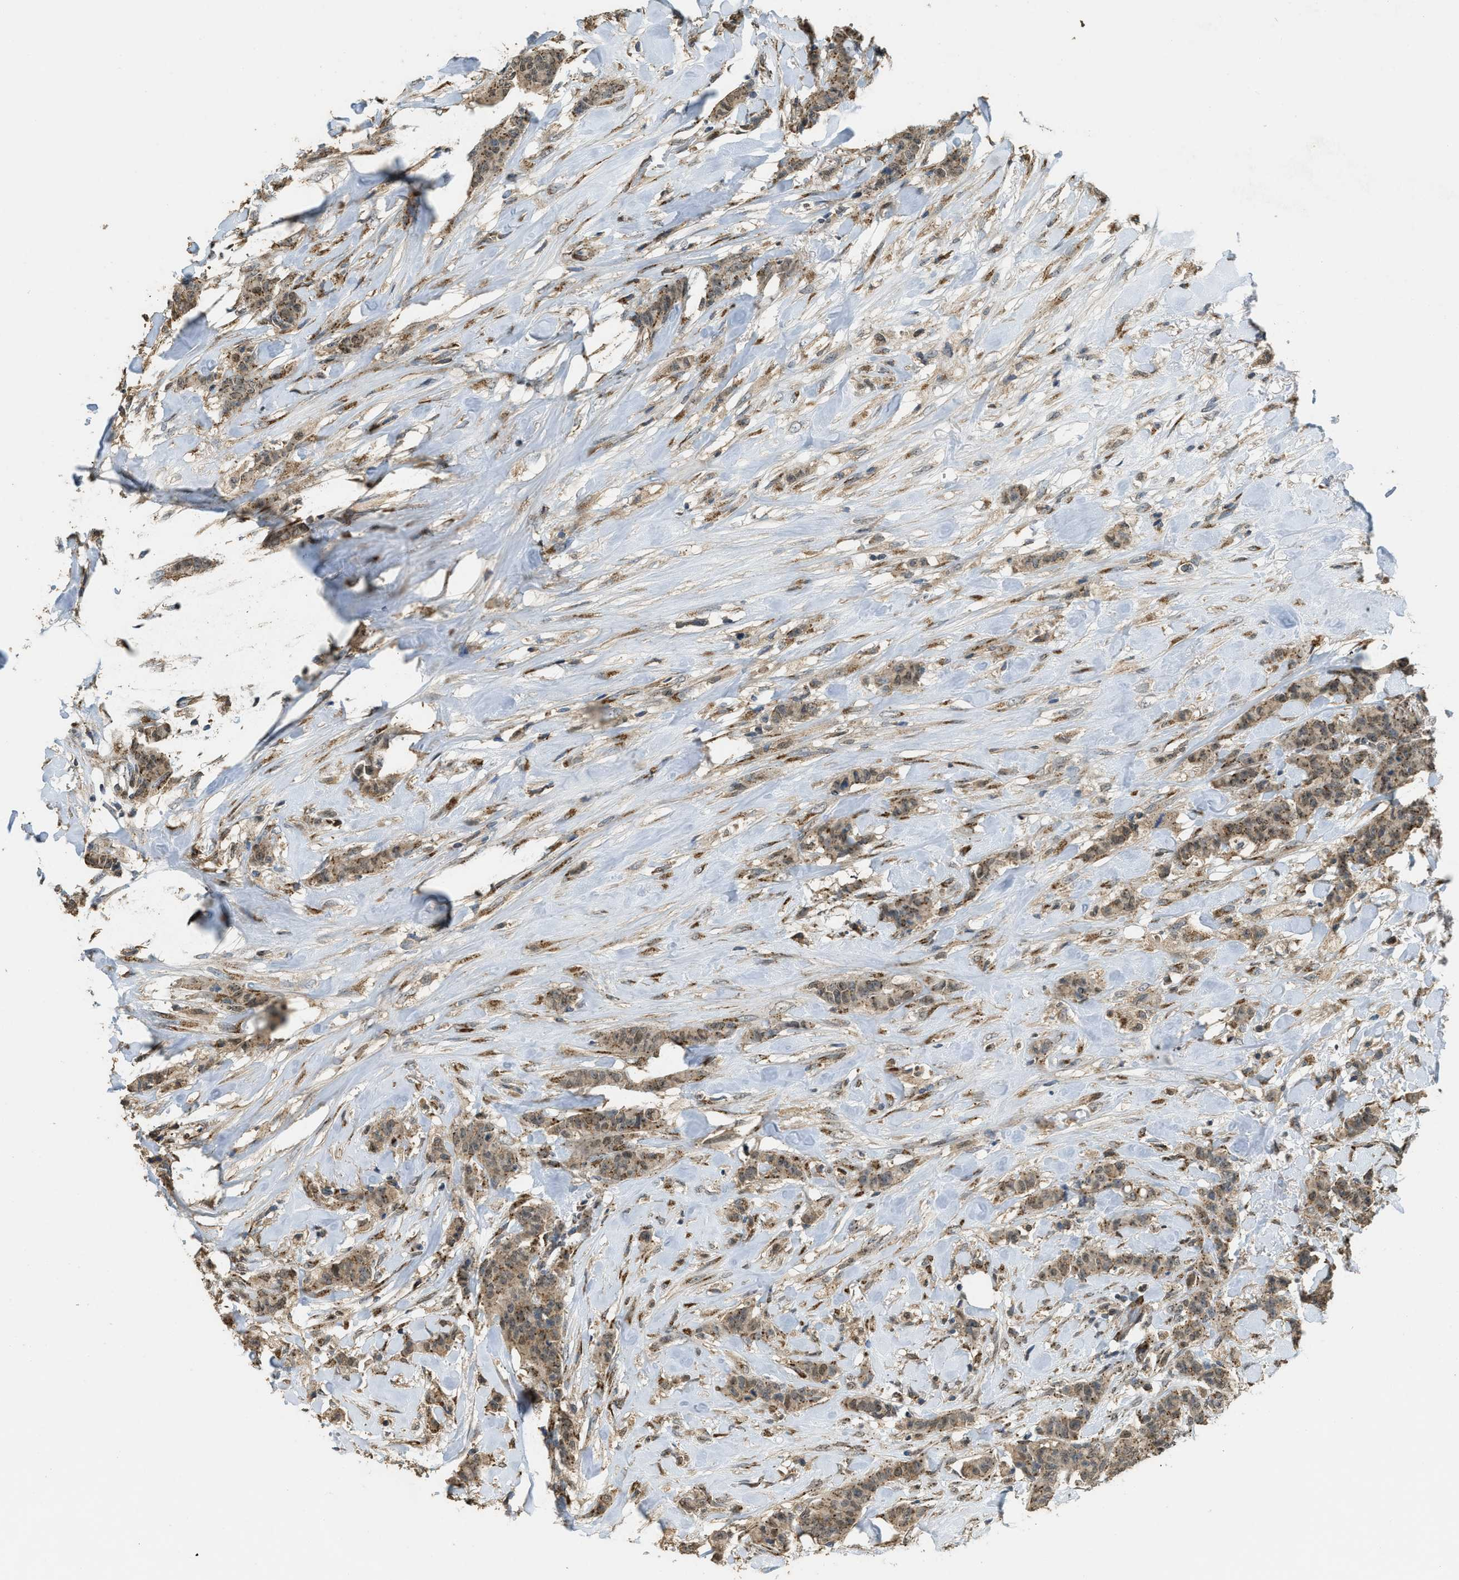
{"staining": {"intensity": "moderate", "quantity": ">75%", "location": "cytoplasmic/membranous"}, "tissue": "breast cancer", "cell_type": "Tumor cells", "image_type": "cancer", "snomed": [{"axis": "morphology", "description": "Normal tissue, NOS"}, {"axis": "morphology", "description": "Duct carcinoma"}, {"axis": "topography", "description": "Breast"}], "caption": "A brown stain shows moderate cytoplasmic/membranous staining of a protein in invasive ductal carcinoma (breast) tumor cells.", "gene": "IPO7", "patient": {"sex": "female", "age": 40}}